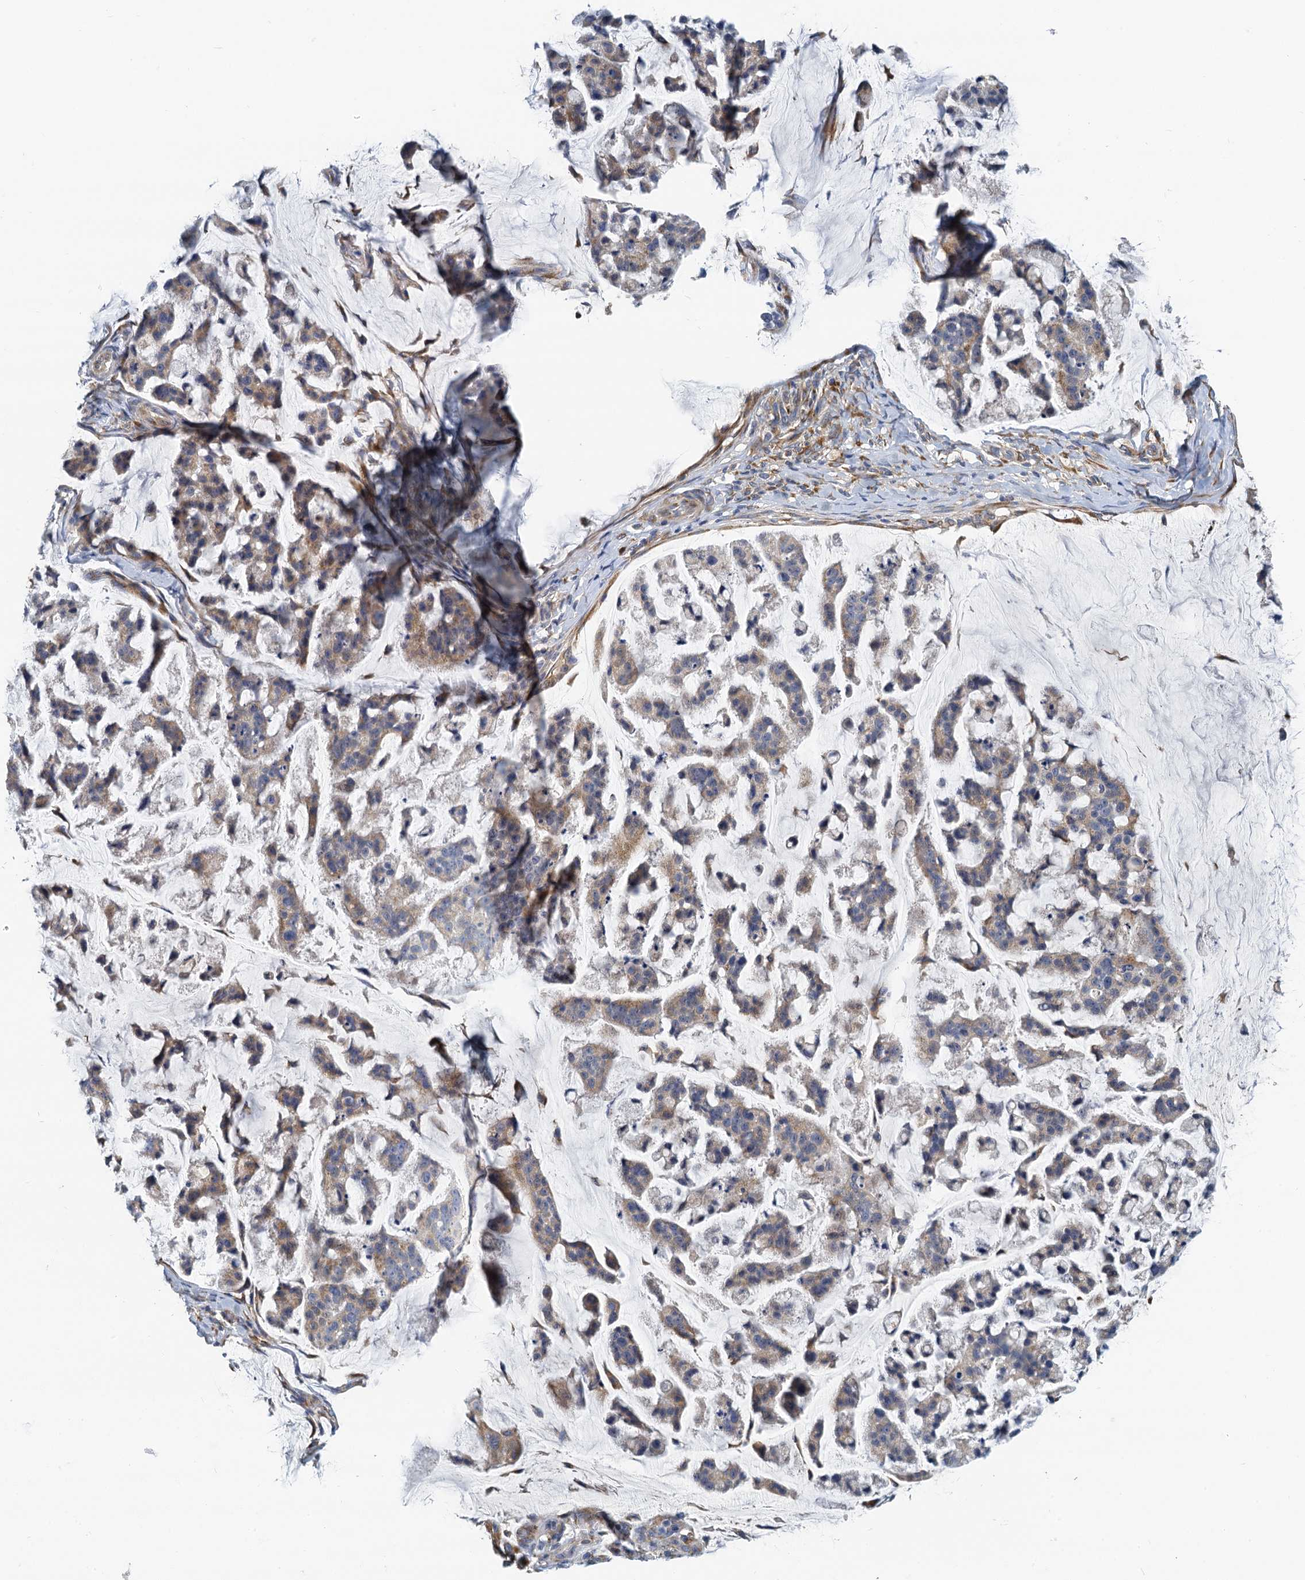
{"staining": {"intensity": "weak", "quantity": "25%-75%", "location": "cytoplasmic/membranous"}, "tissue": "stomach cancer", "cell_type": "Tumor cells", "image_type": "cancer", "snomed": [{"axis": "morphology", "description": "Adenocarcinoma, NOS"}, {"axis": "topography", "description": "Stomach, lower"}], "caption": "This is an image of immunohistochemistry (IHC) staining of stomach cancer (adenocarcinoma), which shows weak staining in the cytoplasmic/membranous of tumor cells.", "gene": "NKAPD1", "patient": {"sex": "male", "age": 67}}